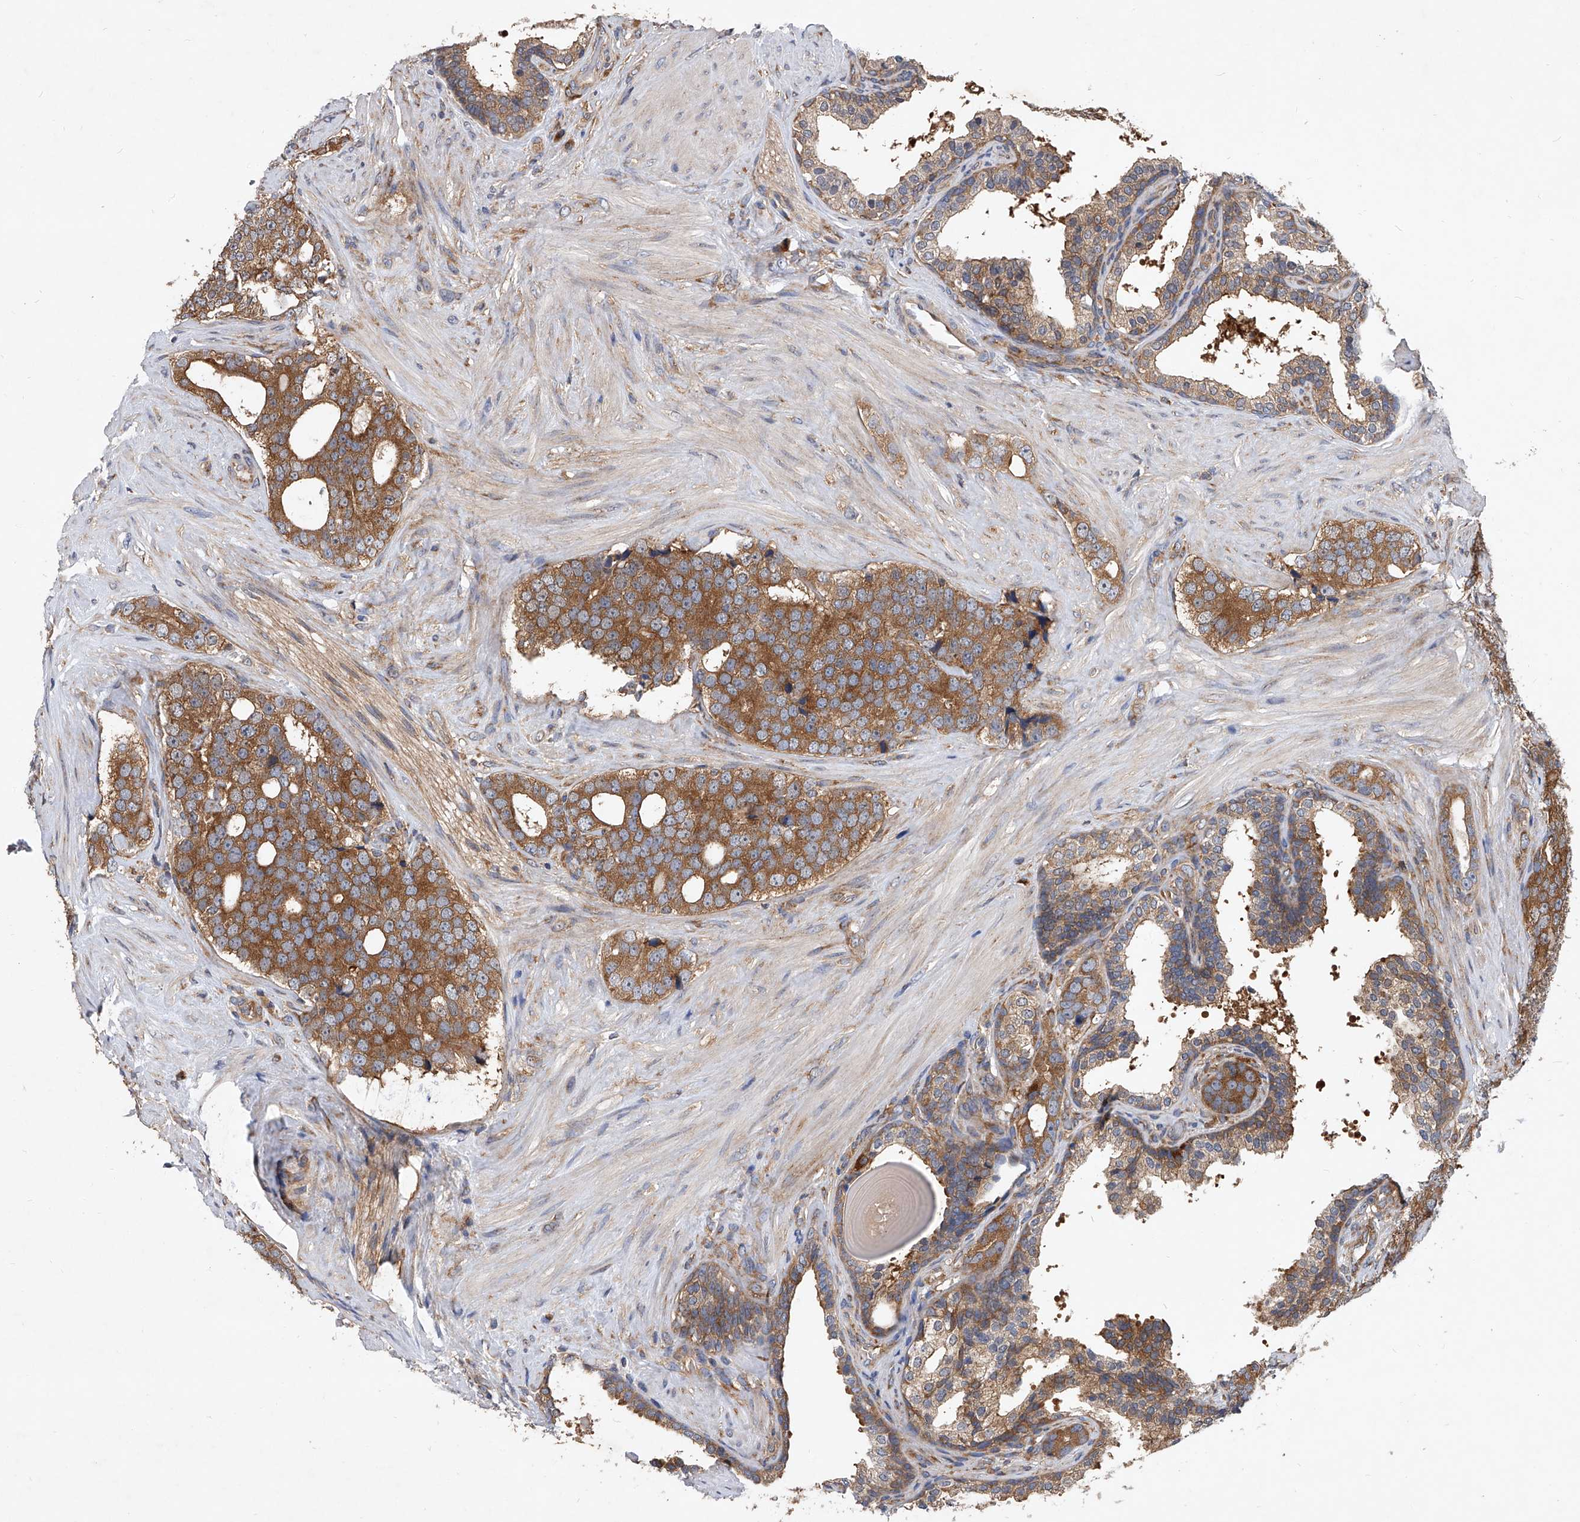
{"staining": {"intensity": "strong", "quantity": ">75%", "location": "cytoplasmic/membranous"}, "tissue": "prostate cancer", "cell_type": "Tumor cells", "image_type": "cancer", "snomed": [{"axis": "morphology", "description": "Adenocarcinoma, High grade"}, {"axis": "topography", "description": "Prostate"}], "caption": "Protein expression analysis of prostate cancer exhibits strong cytoplasmic/membranous staining in about >75% of tumor cells.", "gene": "CFAP410", "patient": {"sex": "male", "age": 56}}